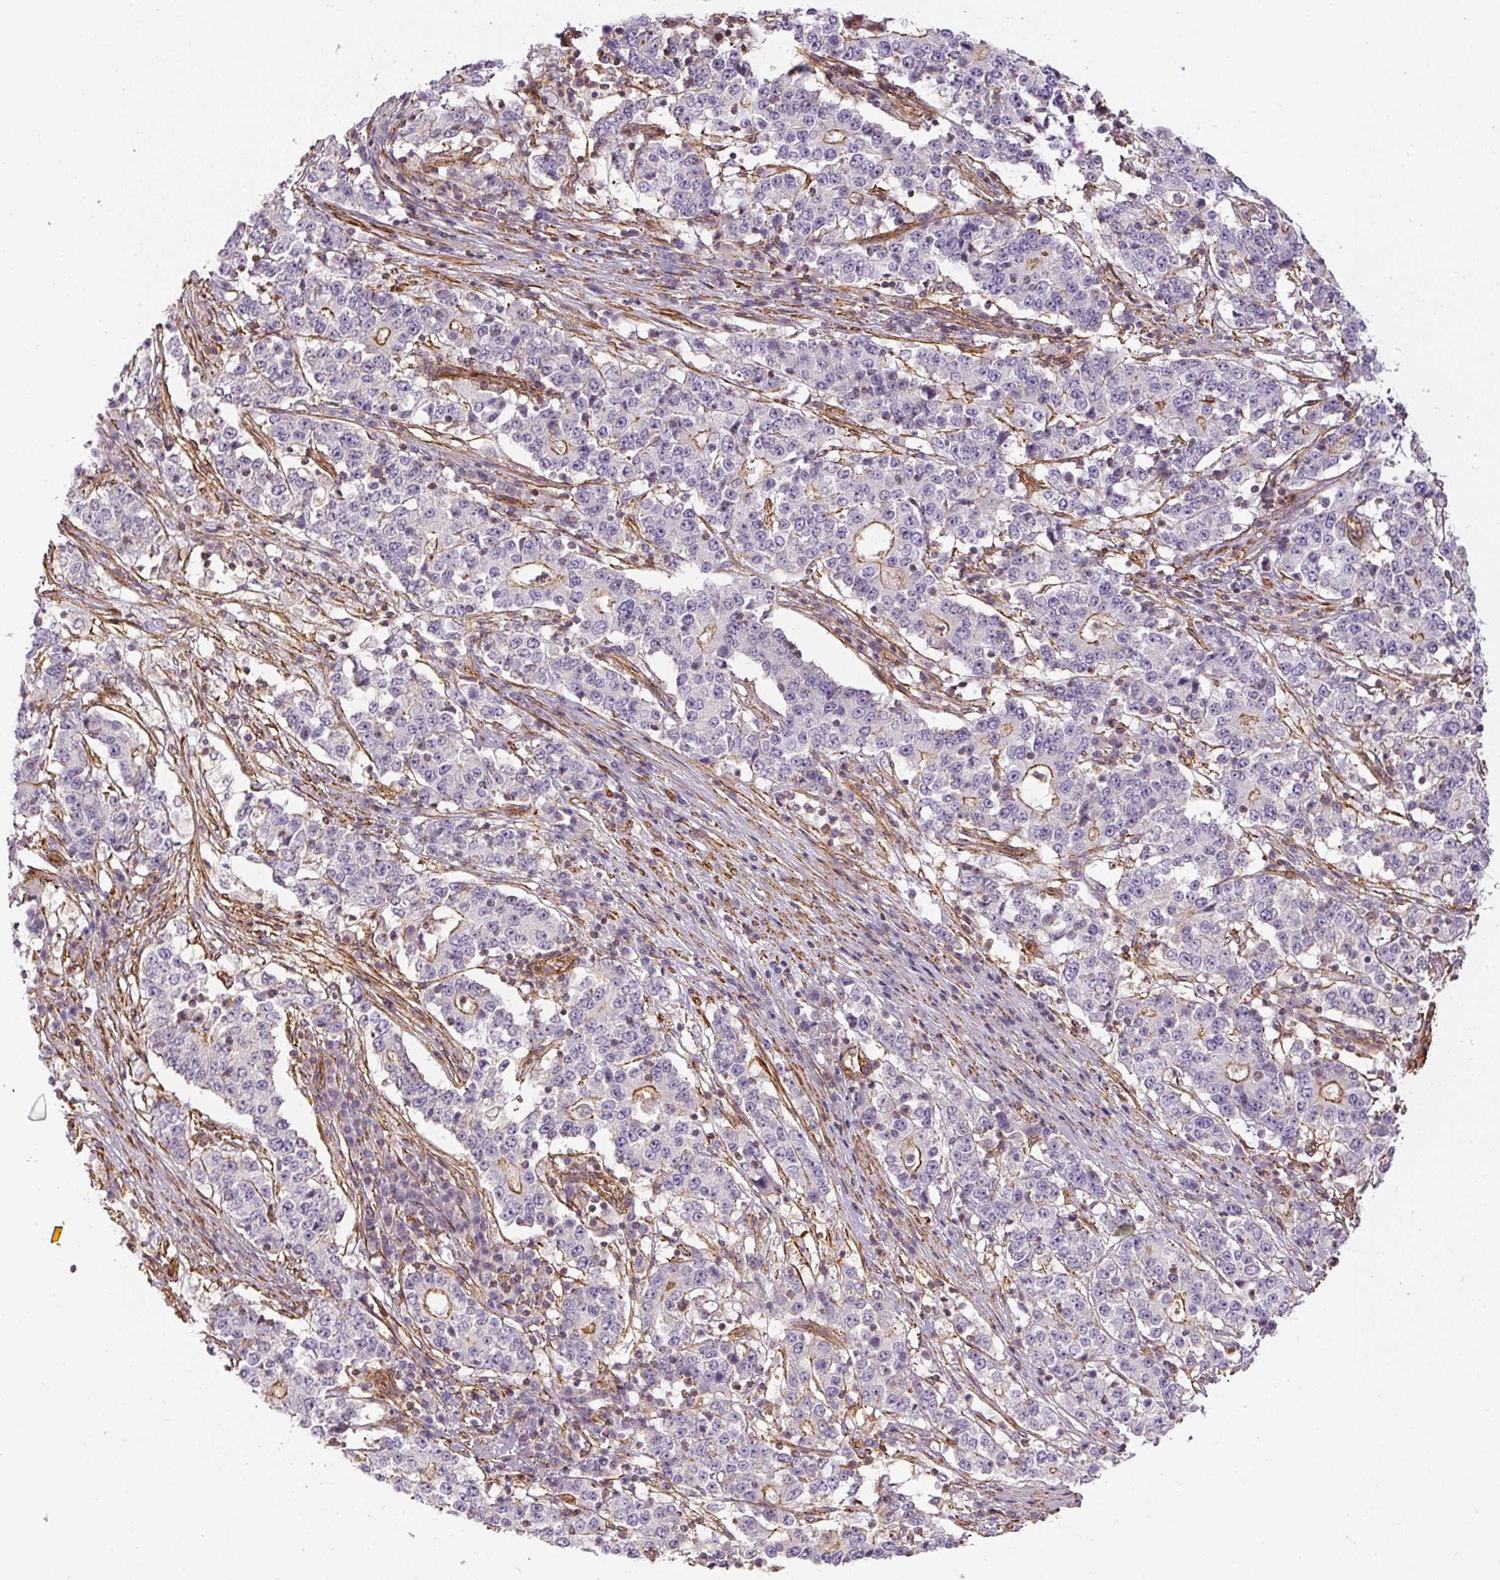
{"staining": {"intensity": "negative", "quantity": "none", "location": "none"}, "tissue": "stomach cancer", "cell_type": "Tumor cells", "image_type": "cancer", "snomed": [{"axis": "morphology", "description": "Adenocarcinoma, NOS"}, {"axis": "topography", "description": "Stomach"}], "caption": "An image of human adenocarcinoma (stomach) is negative for staining in tumor cells.", "gene": "MYL12A", "patient": {"sex": "male", "age": 59}}